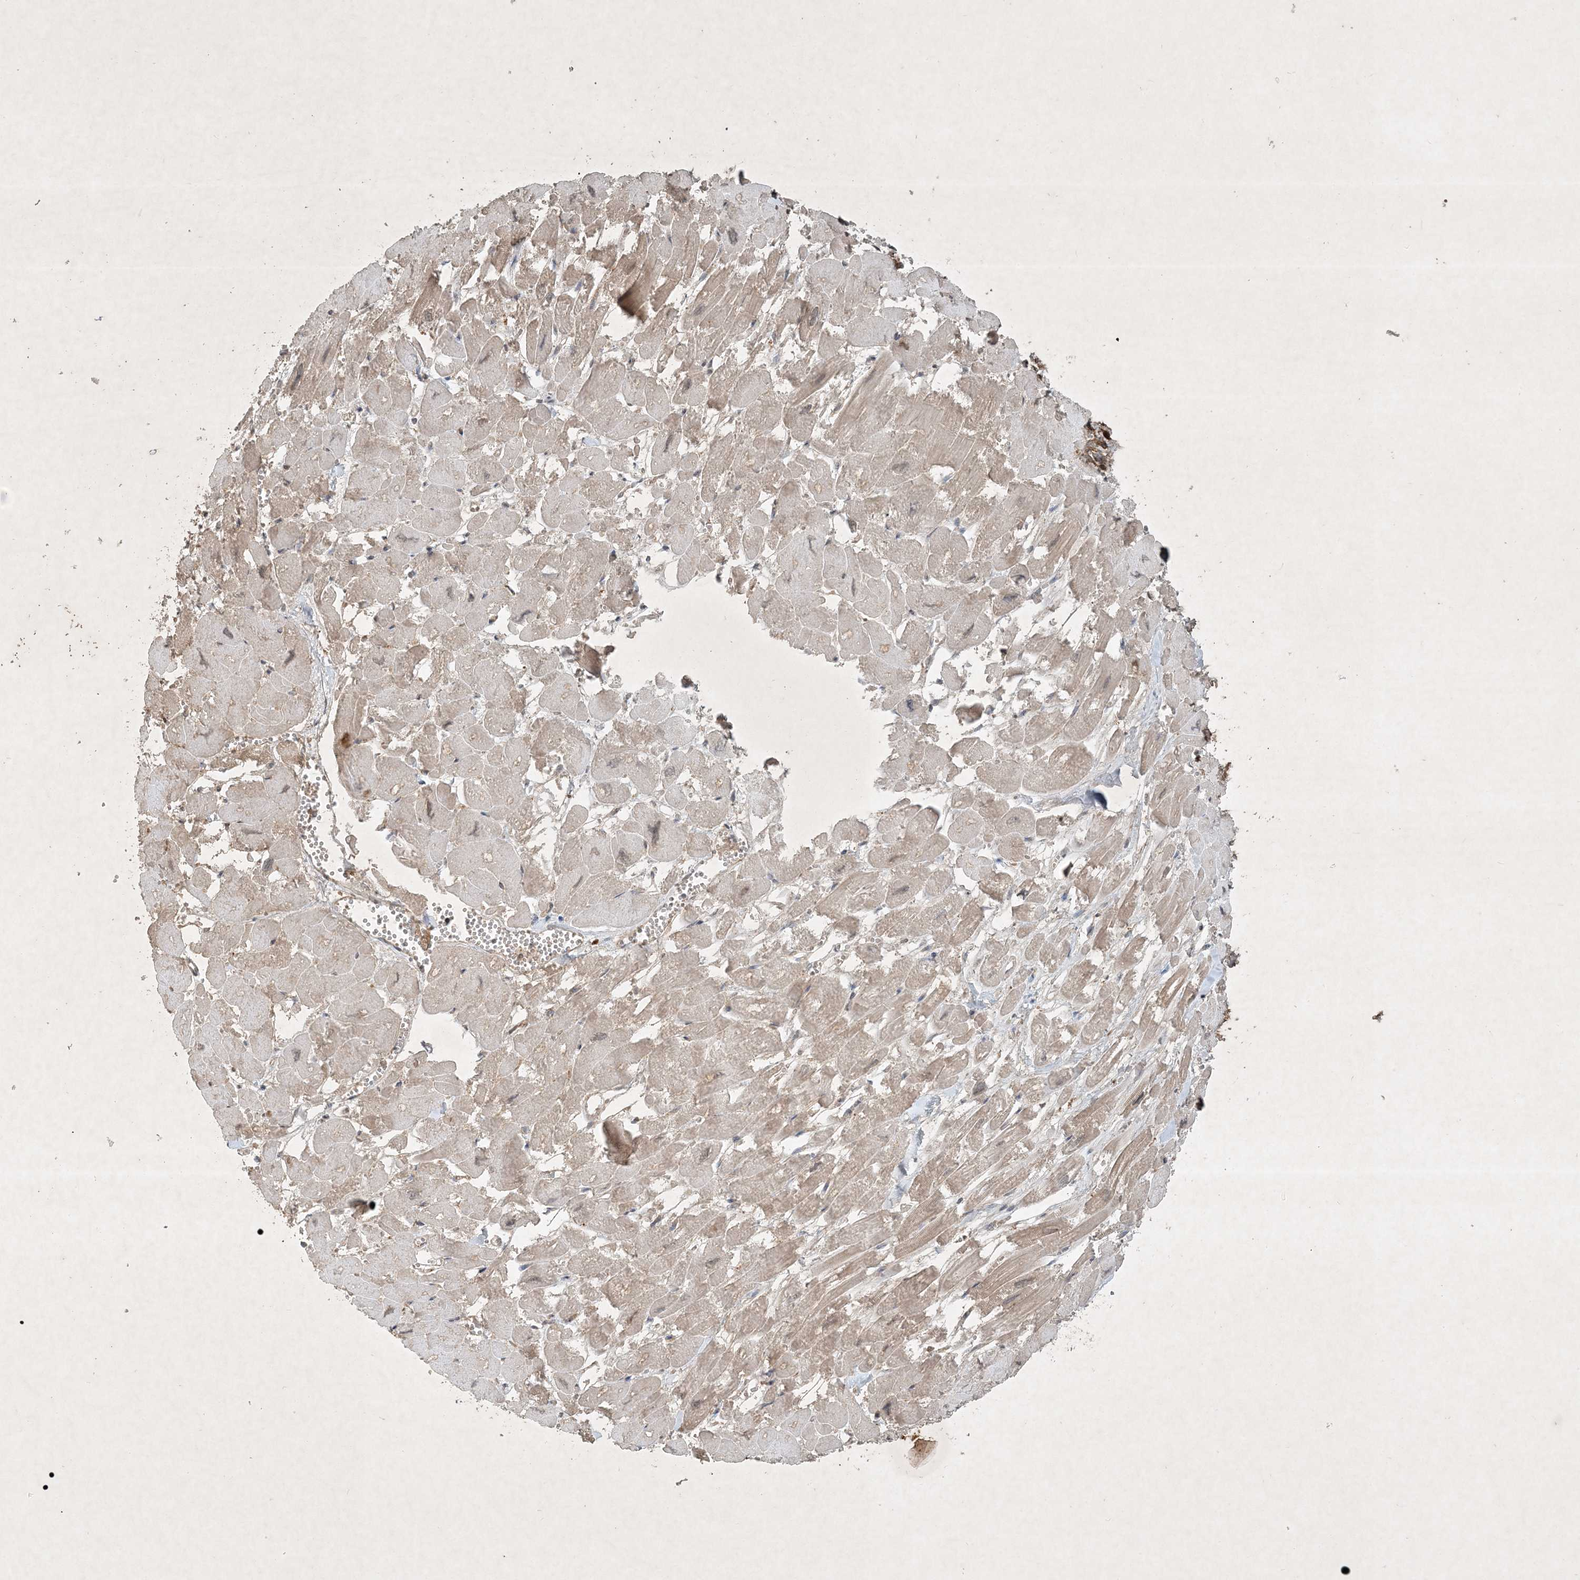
{"staining": {"intensity": "moderate", "quantity": "<25%", "location": "cytoplasmic/membranous"}, "tissue": "heart muscle", "cell_type": "Cardiomyocytes", "image_type": "normal", "snomed": [{"axis": "morphology", "description": "Normal tissue, NOS"}, {"axis": "topography", "description": "Heart"}], "caption": "Immunohistochemical staining of benign human heart muscle shows <25% levels of moderate cytoplasmic/membranous protein positivity in approximately <25% of cardiomyocytes.", "gene": "TNFAIP6", "patient": {"sex": "male", "age": 54}}